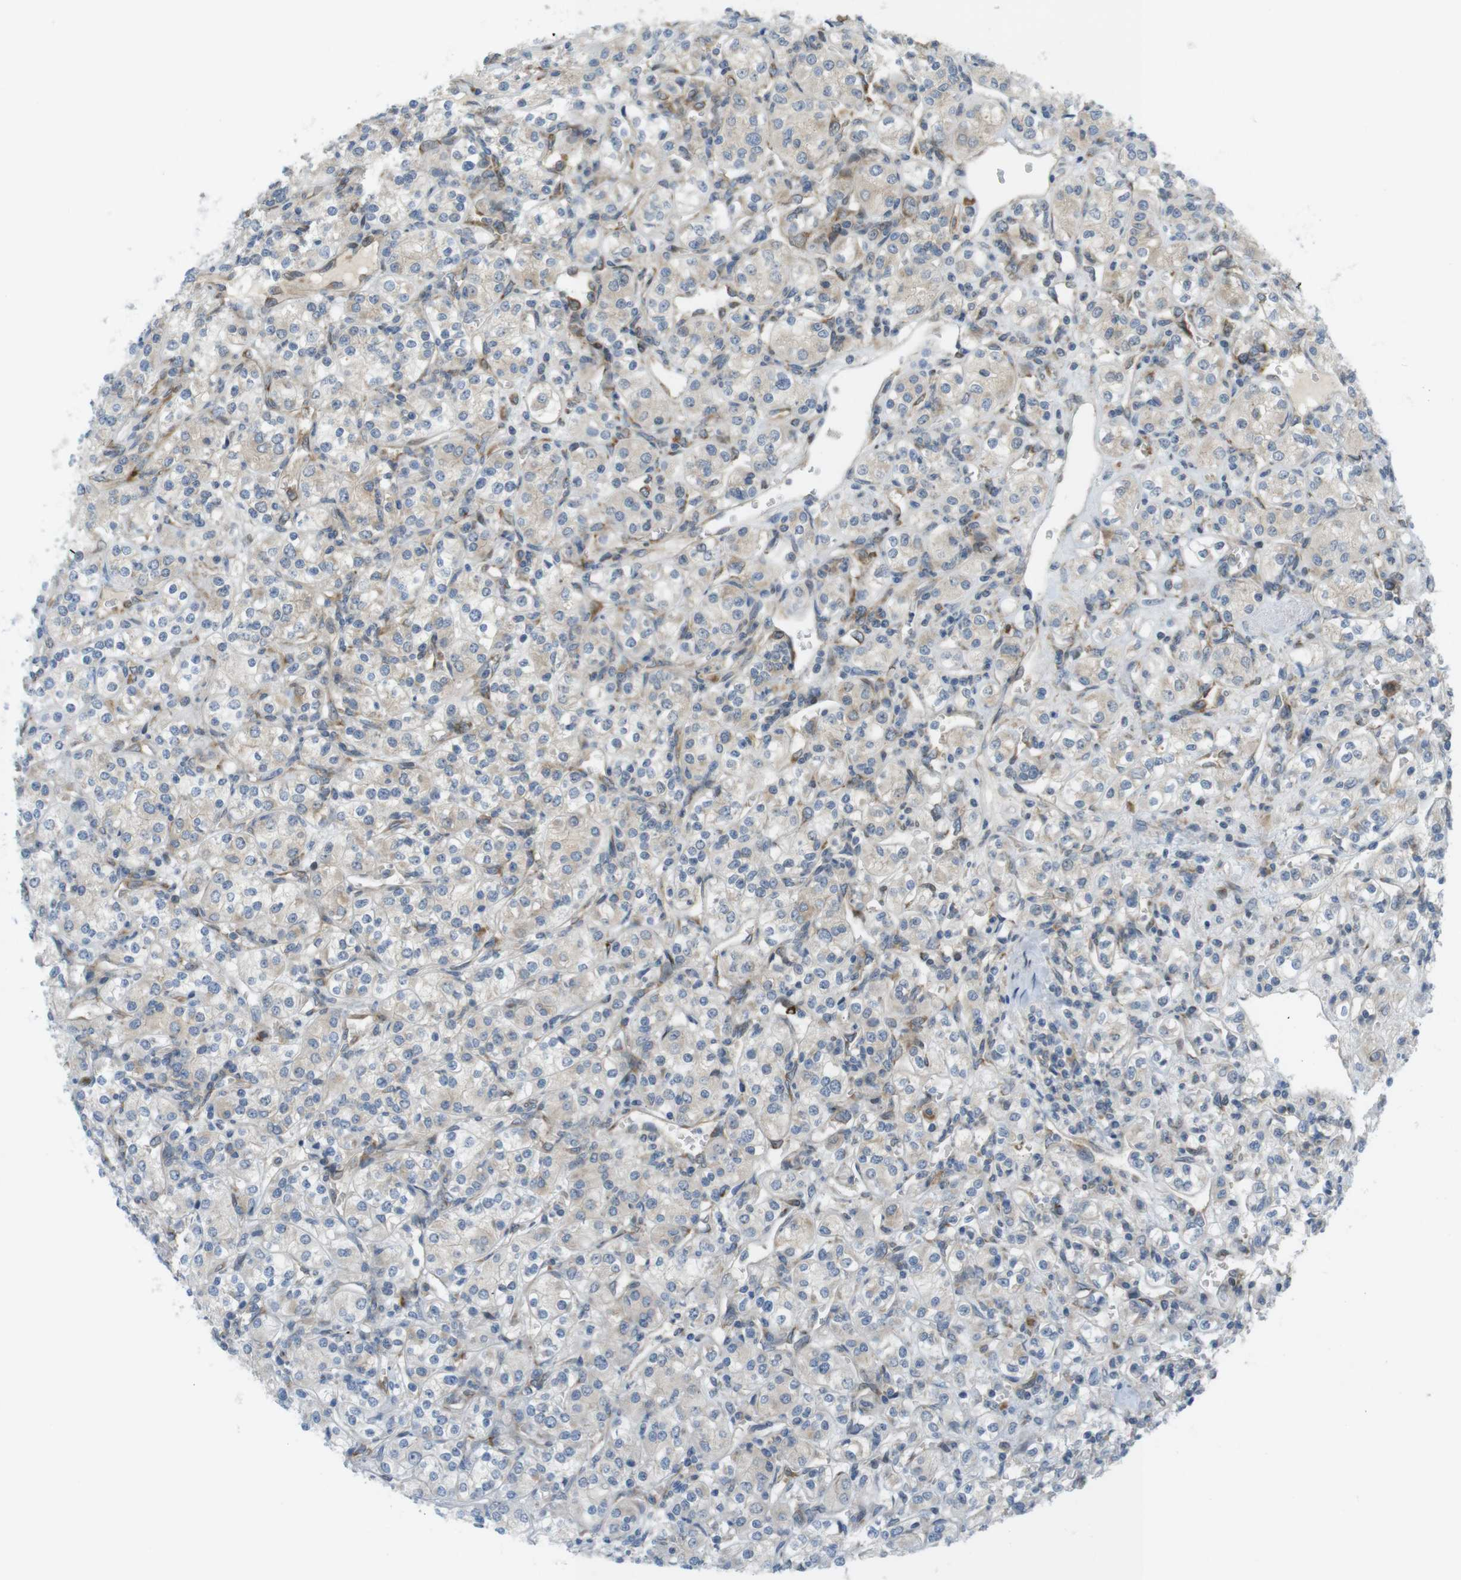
{"staining": {"intensity": "weak", "quantity": "<25%", "location": "cytoplasmic/membranous"}, "tissue": "renal cancer", "cell_type": "Tumor cells", "image_type": "cancer", "snomed": [{"axis": "morphology", "description": "Adenocarcinoma, NOS"}, {"axis": "topography", "description": "Kidney"}], "caption": "Human renal cancer (adenocarcinoma) stained for a protein using IHC shows no staining in tumor cells.", "gene": "GJC3", "patient": {"sex": "male", "age": 77}}